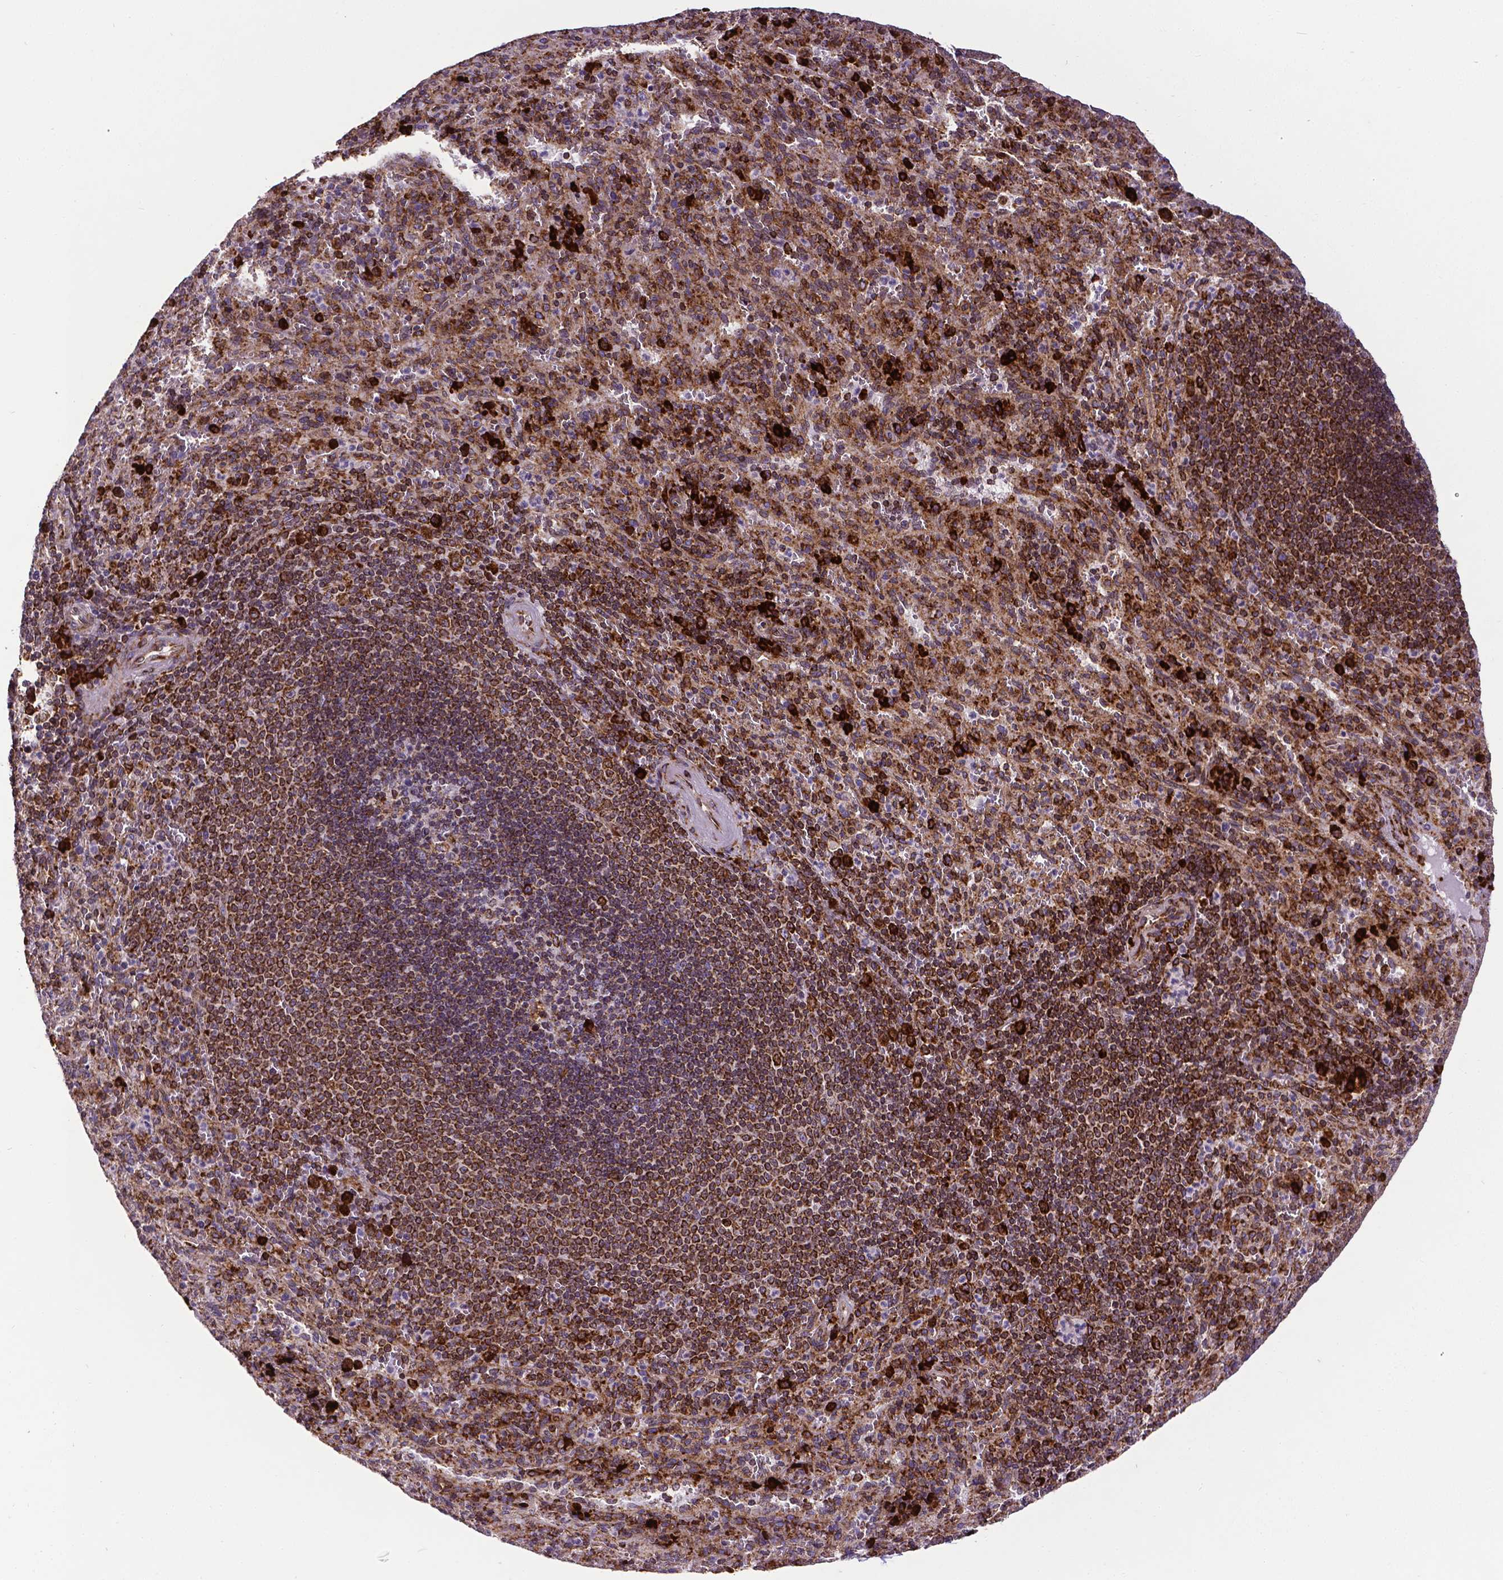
{"staining": {"intensity": "strong", "quantity": ">75%", "location": "cytoplasmic/membranous"}, "tissue": "spleen", "cell_type": "Cells in red pulp", "image_type": "normal", "snomed": [{"axis": "morphology", "description": "Normal tissue, NOS"}, {"axis": "topography", "description": "Spleen"}], "caption": "Immunohistochemical staining of normal human spleen shows high levels of strong cytoplasmic/membranous positivity in about >75% of cells in red pulp. (brown staining indicates protein expression, while blue staining denotes nuclei).", "gene": "MTDH", "patient": {"sex": "male", "age": 57}}